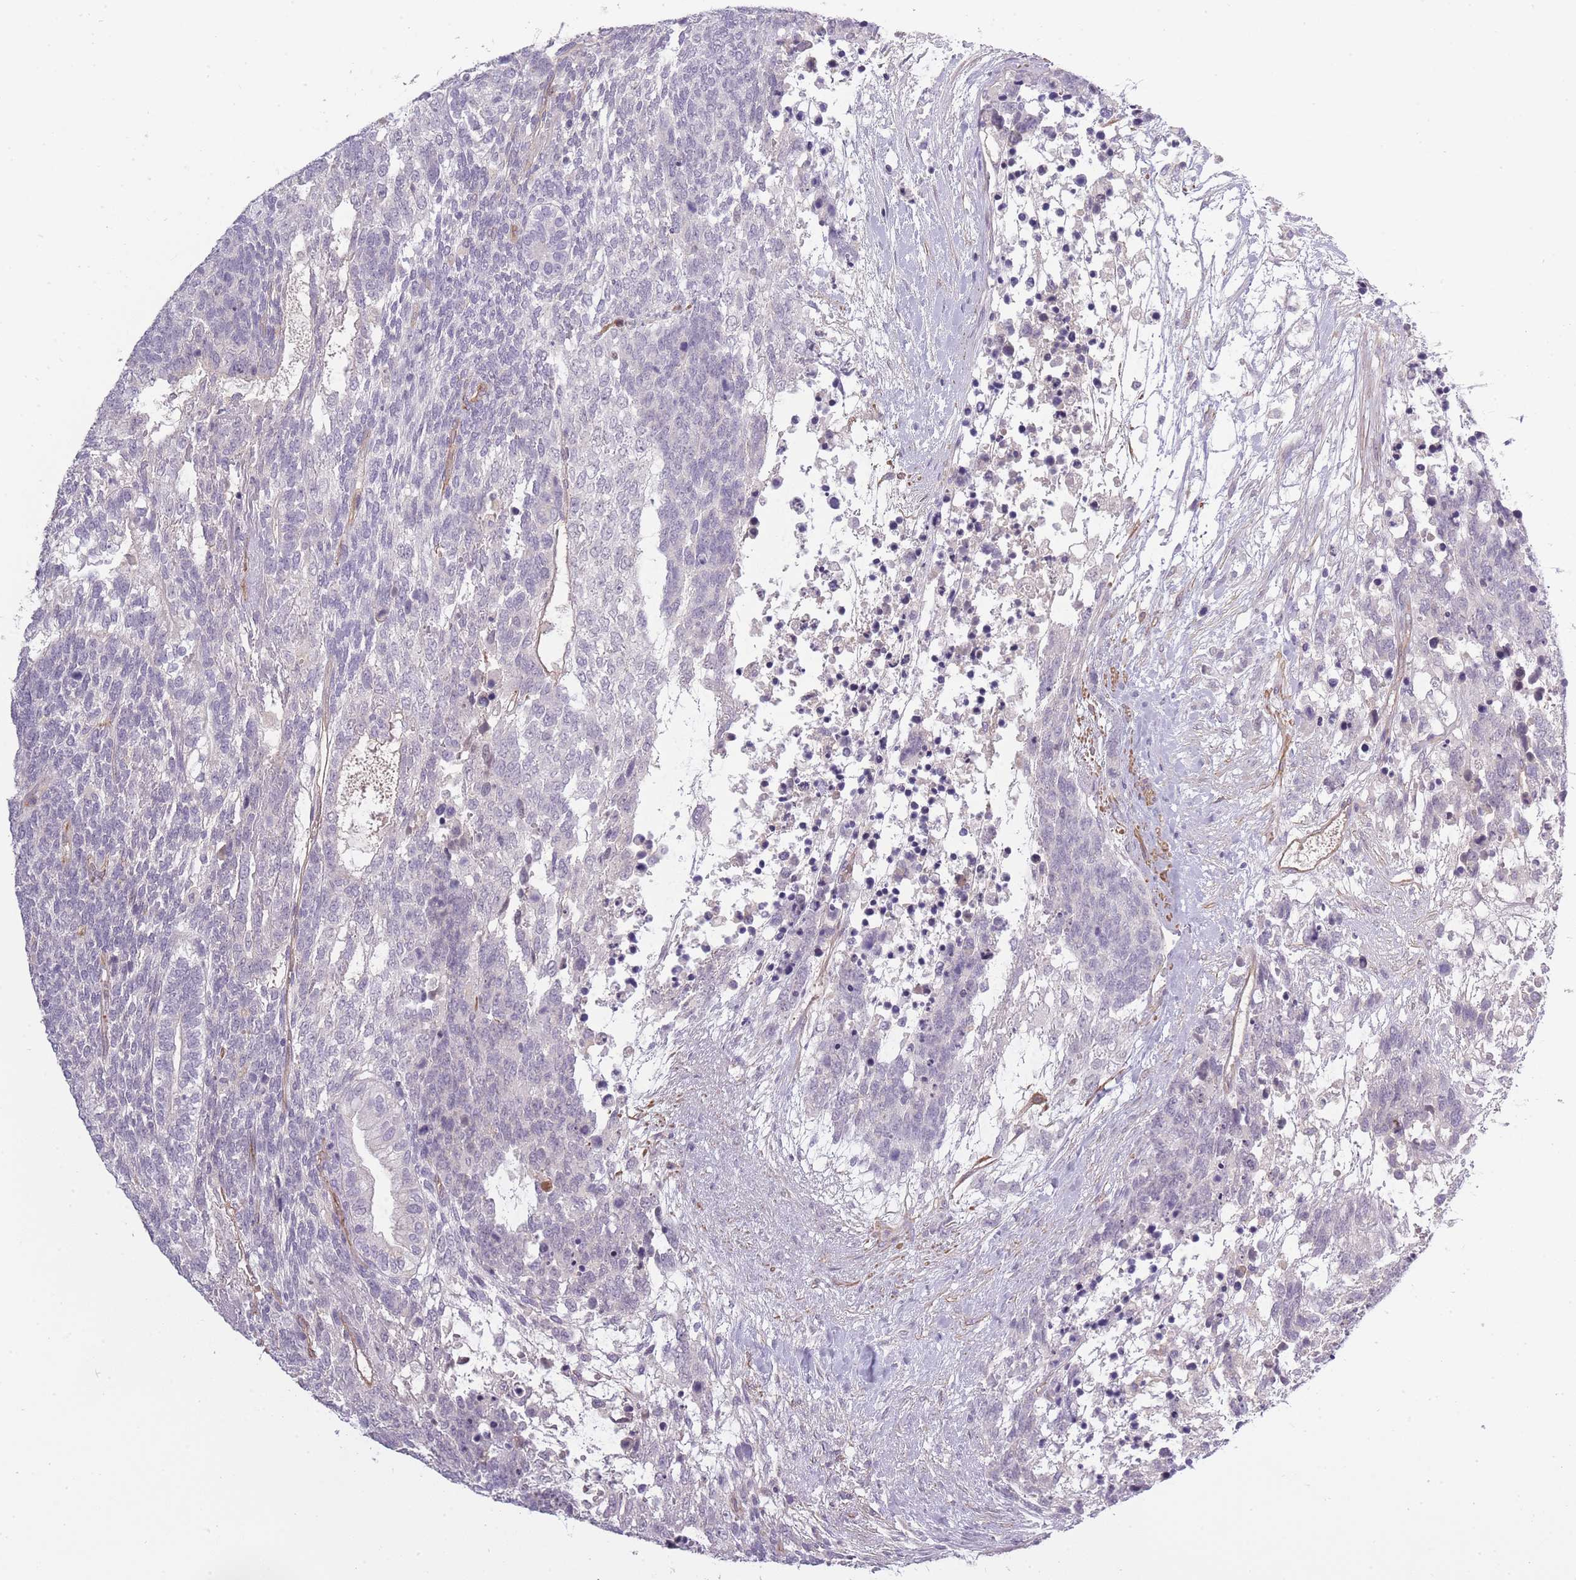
{"staining": {"intensity": "negative", "quantity": "none", "location": "none"}, "tissue": "testis cancer", "cell_type": "Tumor cells", "image_type": "cancer", "snomed": [{"axis": "morphology", "description": "Carcinoma, Embryonal, NOS"}, {"axis": "topography", "description": "Testis"}], "caption": "This is an immunohistochemistry (IHC) micrograph of testis cancer (embryonal carcinoma). There is no expression in tumor cells.", "gene": "SLC8A2", "patient": {"sex": "male", "age": 23}}